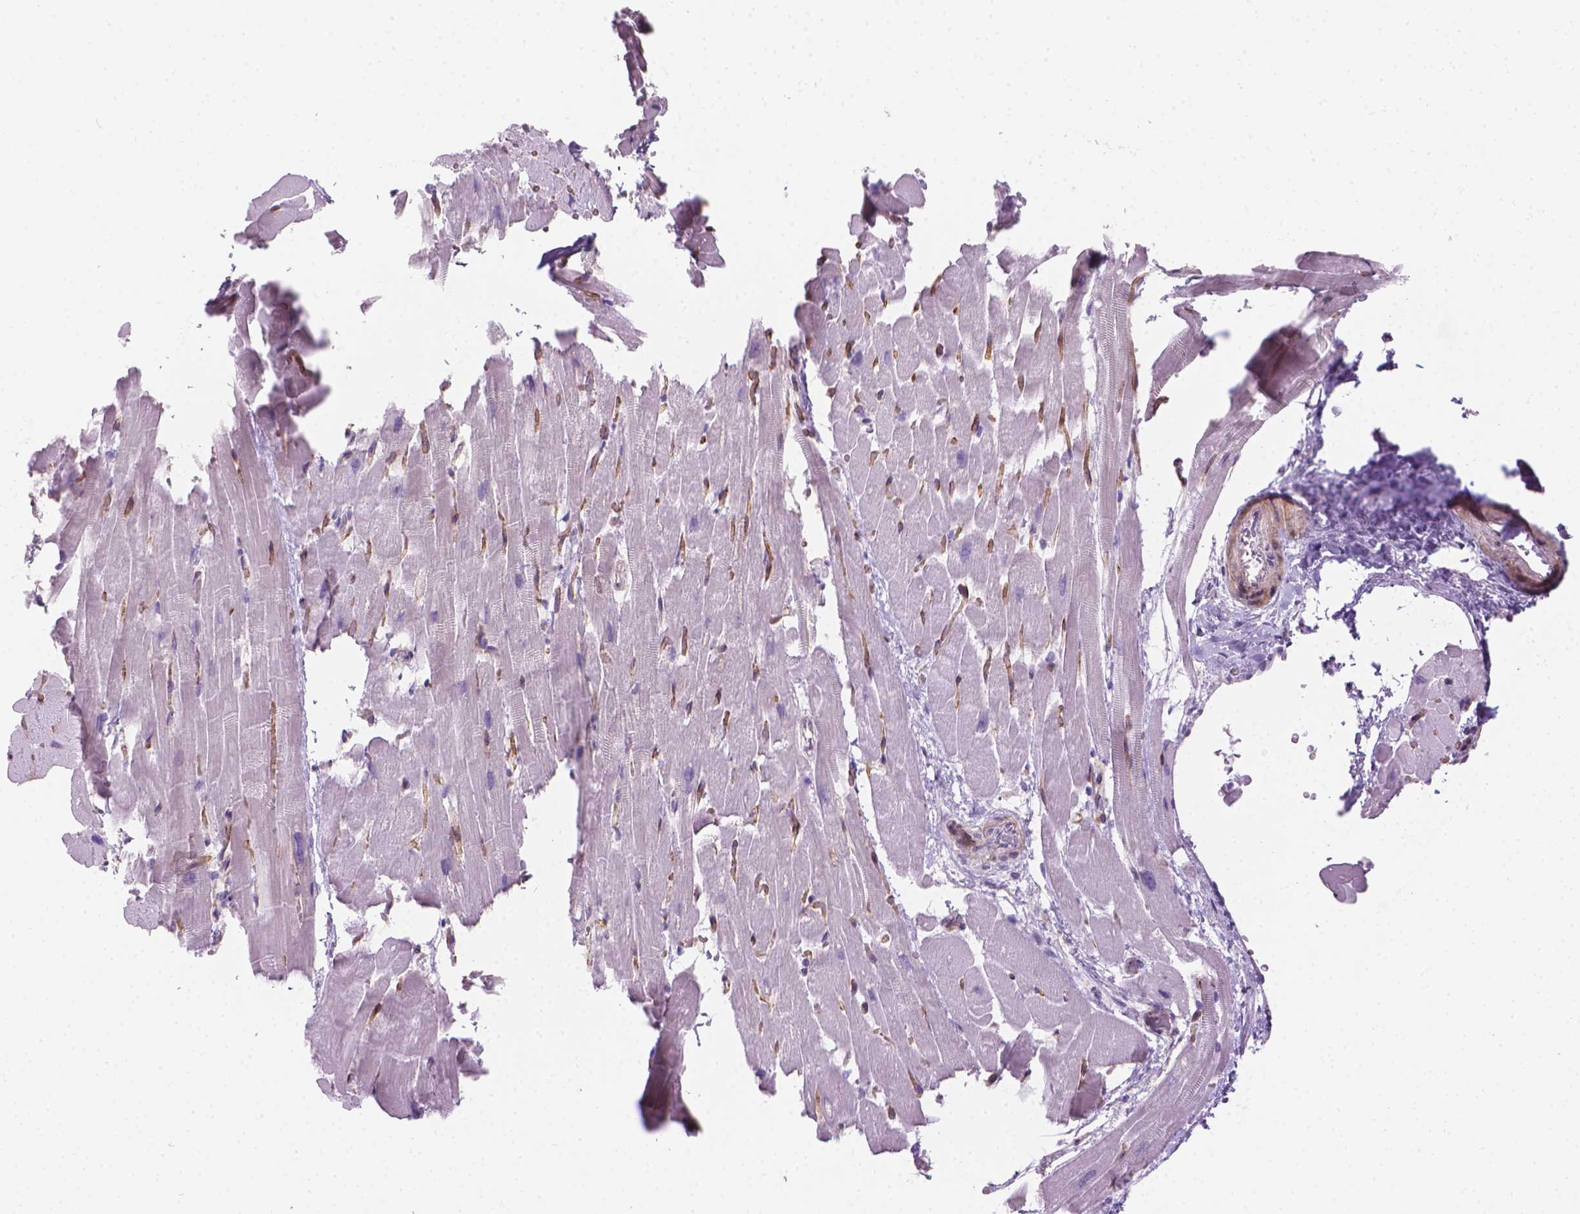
{"staining": {"intensity": "negative", "quantity": "none", "location": "none"}, "tissue": "heart muscle", "cell_type": "Cardiomyocytes", "image_type": "normal", "snomed": [{"axis": "morphology", "description": "Normal tissue, NOS"}, {"axis": "topography", "description": "Heart"}], "caption": "High power microscopy photomicrograph of an immunohistochemistry micrograph of normal heart muscle, revealing no significant expression in cardiomyocytes. The staining was performed using DAB to visualize the protein expression in brown, while the nuclei were stained in blue with hematoxylin (Magnification: 20x).", "gene": "GSDMA", "patient": {"sex": "male", "age": 37}}